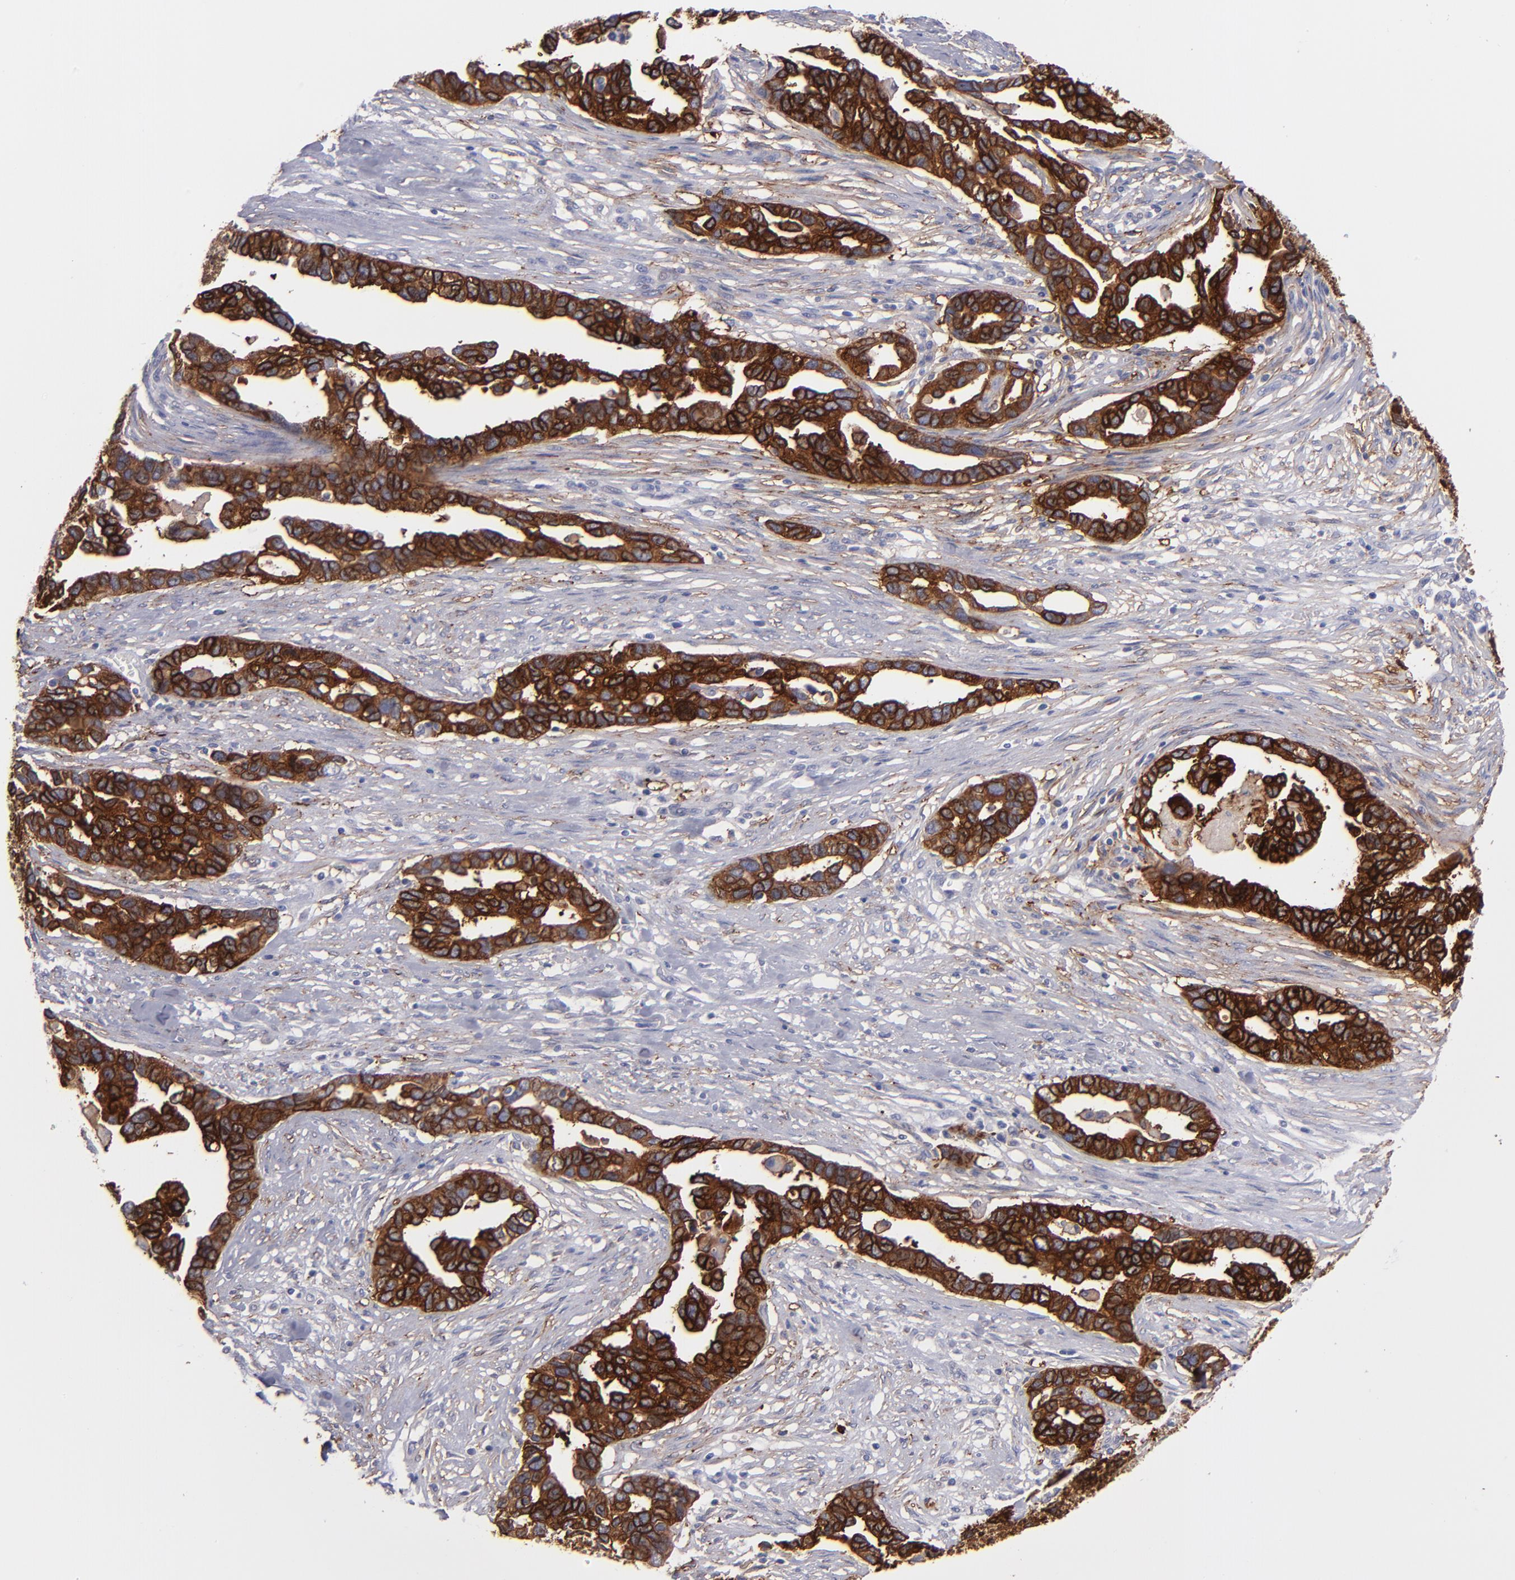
{"staining": {"intensity": "strong", "quantity": ">75%", "location": "cytoplasmic/membranous"}, "tissue": "ovarian cancer", "cell_type": "Tumor cells", "image_type": "cancer", "snomed": [{"axis": "morphology", "description": "Cystadenocarcinoma, serous, NOS"}, {"axis": "topography", "description": "Ovary"}], "caption": "High-power microscopy captured an immunohistochemistry image of ovarian serous cystadenocarcinoma, revealing strong cytoplasmic/membranous positivity in about >75% of tumor cells. (IHC, brightfield microscopy, high magnification).", "gene": "AHNAK2", "patient": {"sex": "female", "age": 54}}